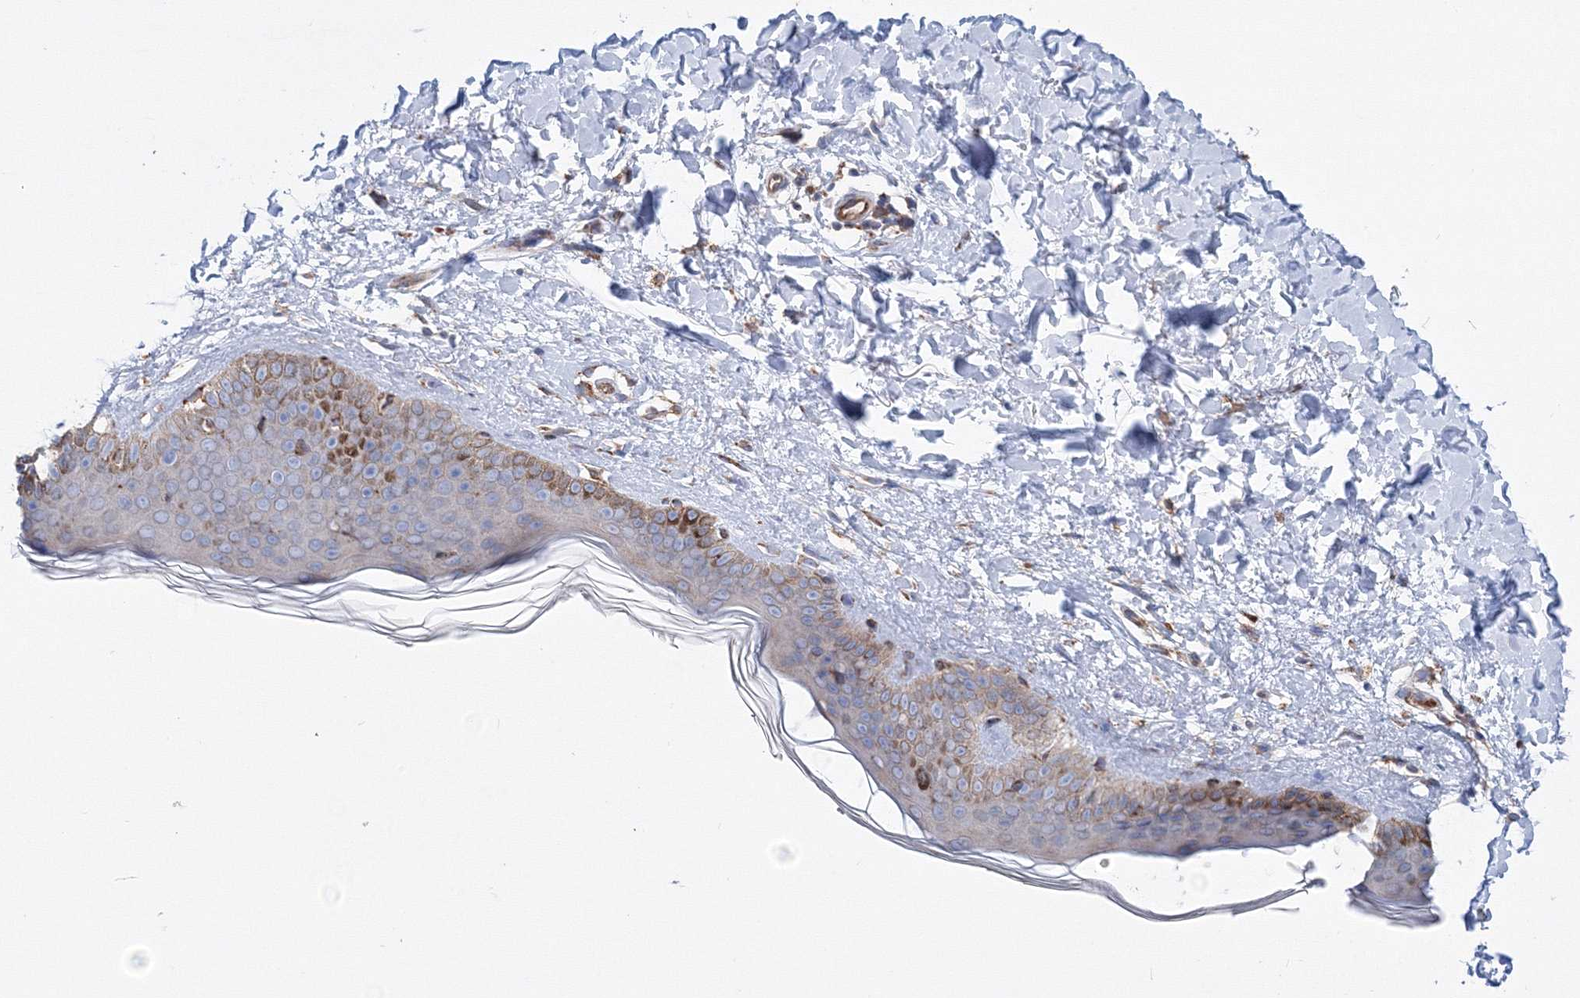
{"staining": {"intensity": "moderate", "quantity": ">75%", "location": "cytoplasmic/membranous"}, "tissue": "skin", "cell_type": "Fibroblasts", "image_type": "normal", "snomed": [{"axis": "morphology", "description": "Normal tissue, NOS"}, {"axis": "topography", "description": "Skin"}], "caption": "DAB immunohistochemical staining of unremarkable skin demonstrates moderate cytoplasmic/membranous protein positivity in about >75% of fibroblasts. (DAB IHC, brown staining for protein, blue staining for nuclei).", "gene": "VPS8", "patient": {"sex": "female", "age": 58}}